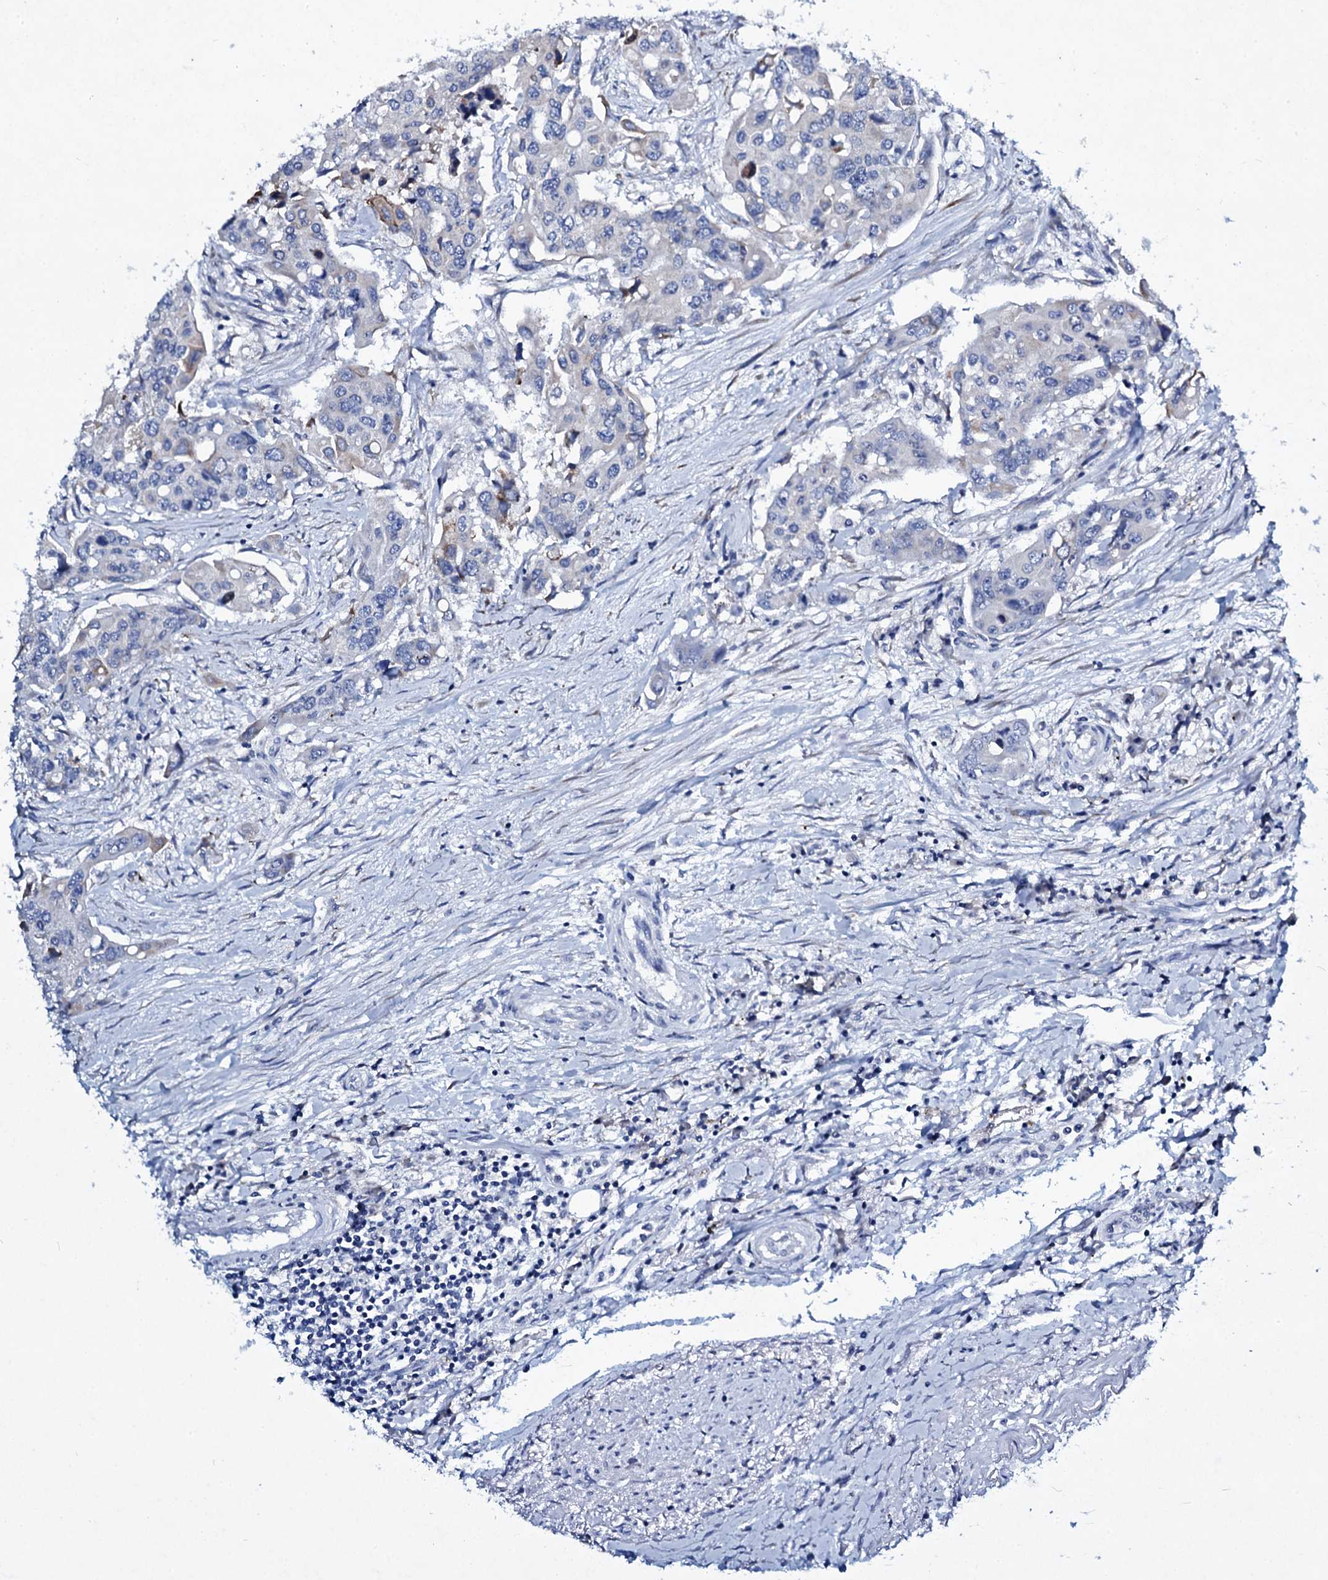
{"staining": {"intensity": "weak", "quantity": "<25%", "location": "cytoplasmic/membranous"}, "tissue": "colorectal cancer", "cell_type": "Tumor cells", "image_type": "cancer", "snomed": [{"axis": "morphology", "description": "Adenocarcinoma, NOS"}, {"axis": "topography", "description": "Colon"}], "caption": "Colorectal cancer (adenocarcinoma) was stained to show a protein in brown. There is no significant staining in tumor cells.", "gene": "TPGS2", "patient": {"sex": "male", "age": 77}}